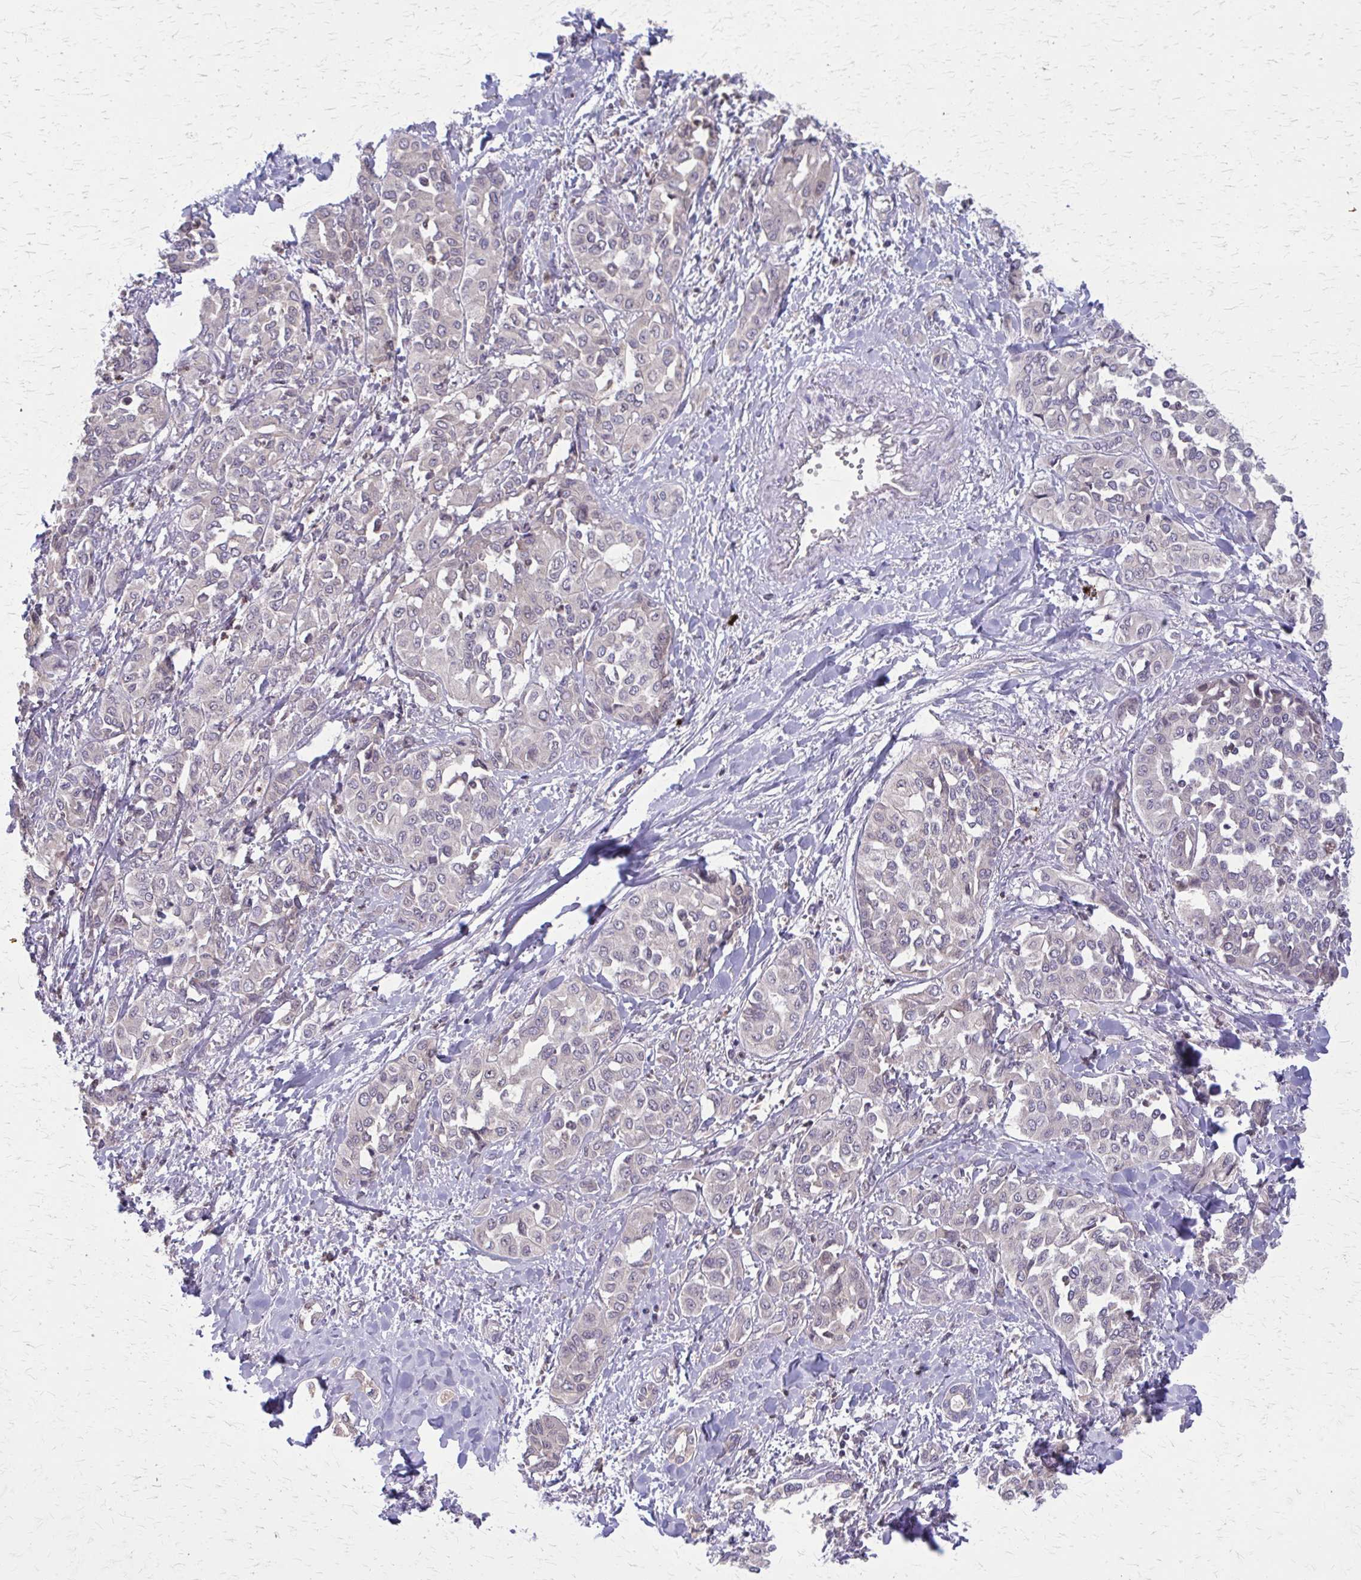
{"staining": {"intensity": "negative", "quantity": "none", "location": "none"}, "tissue": "liver cancer", "cell_type": "Tumor cells", "image_type": "cancer", "snomed": [{"axis": "morphology", "description": "Cholangiocarcinoma"}, {"axis": "topography", "description": "Liver"}], "caption": "This is a image of immunohistochemistry (IHC) staining of liver cancer (cholangiocarcinoma), which shows no staining in tumor cells.", "gene": "NRBF2", "patient": {"sex": "female", "age": 77}}